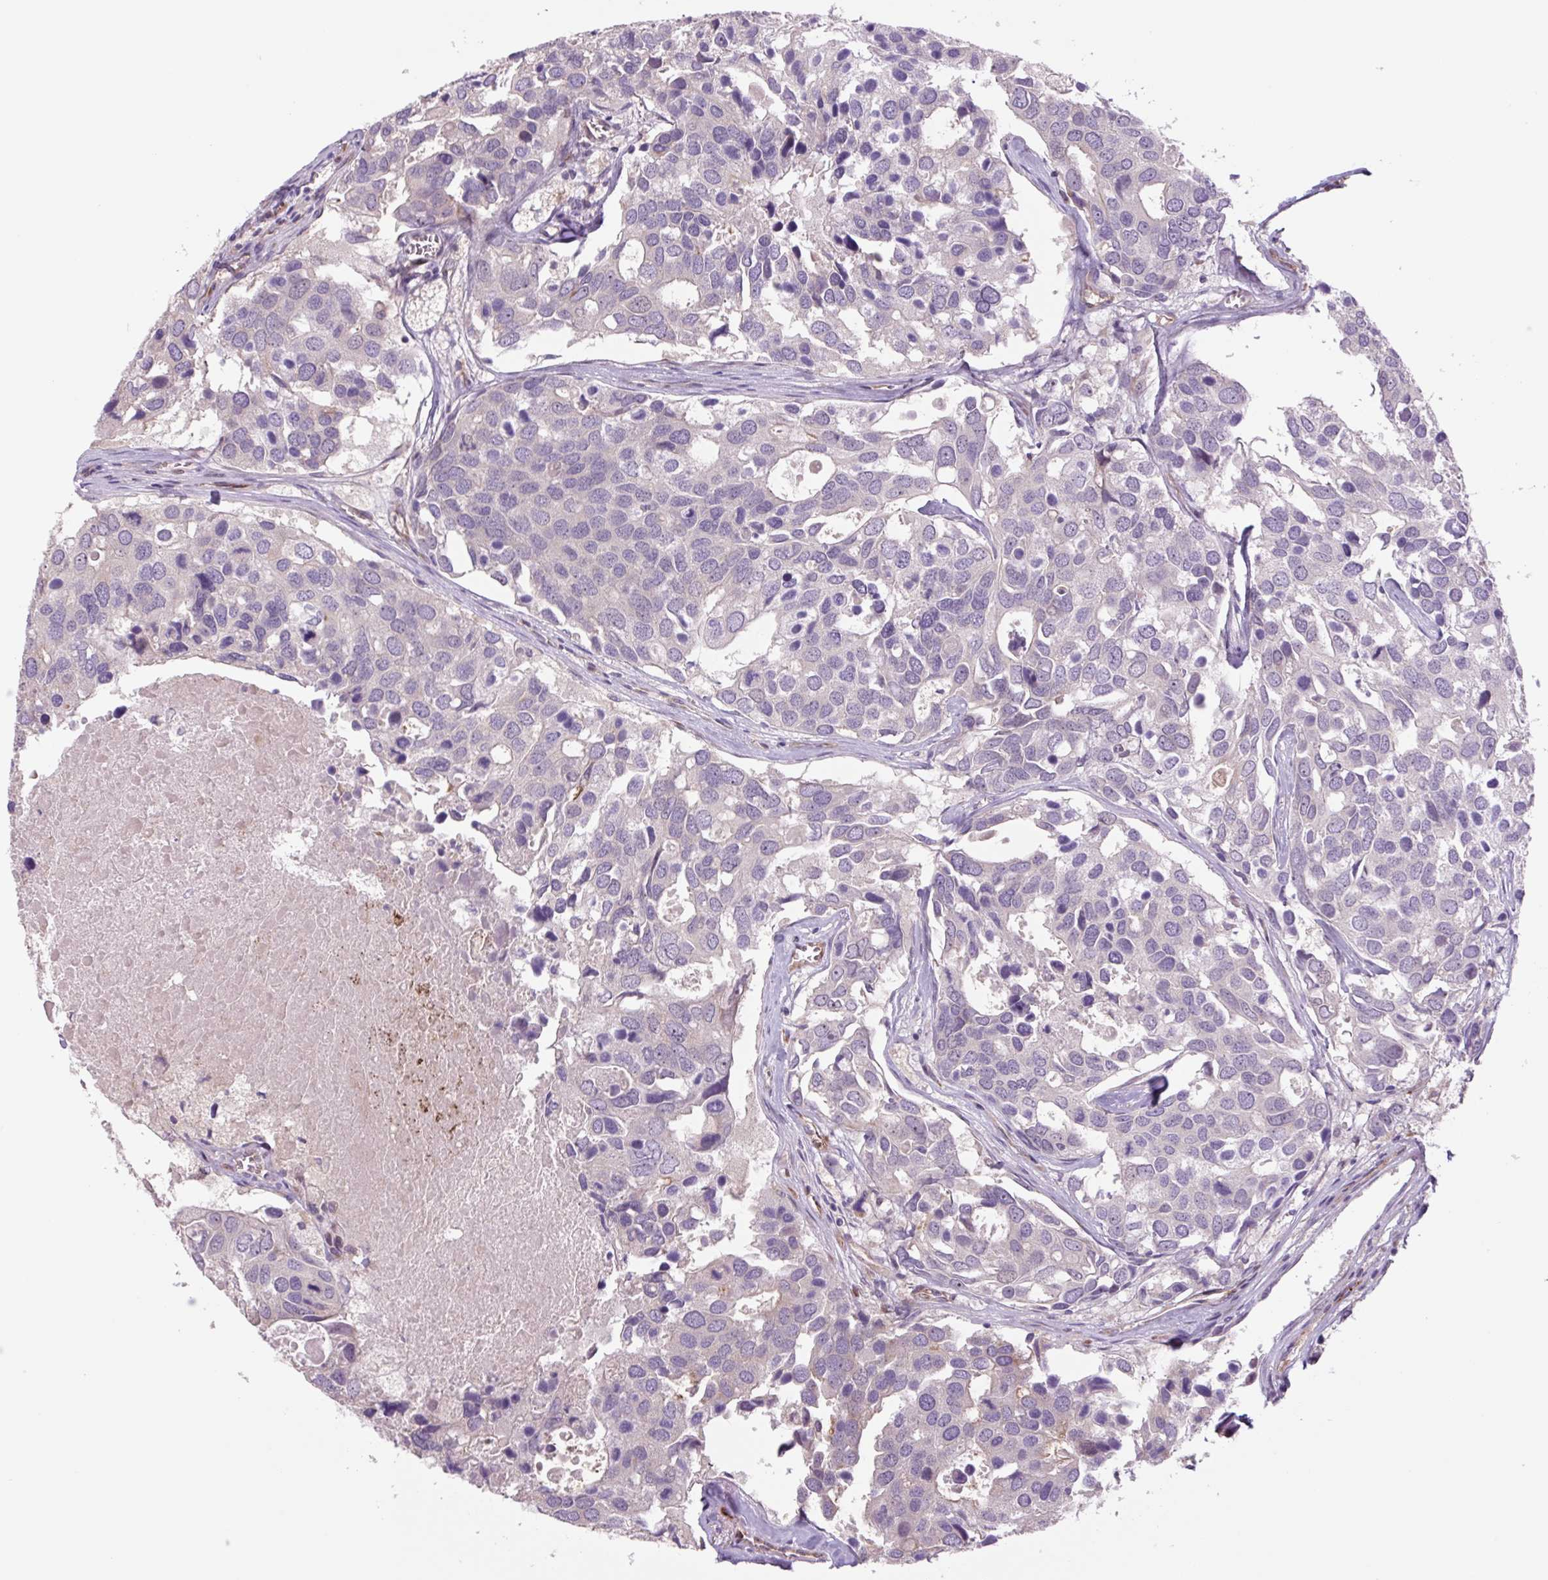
{"staining": {"intensity": "negative", "quantity": "none", "location": "none"}, "tissue": "breast cancer", "cell_type": "Tumor cells", "image_type": "cancer", "snomed": [{"axis": "morphology", "description": "Duct carcinoma"}, {"axis": "topography", "description": "Breast"}], "caption": "Immunohistochemical staining of breast cancer reveals no significant expression in tumor cells. The staining was performed using DAB to visualize the protein expression in brown, while the nuclei were stained in blue with hematoxylin (Magnification: 20x).", "gene": "PLA2G4A", "patient": {"sex": "female", "age": 83}}